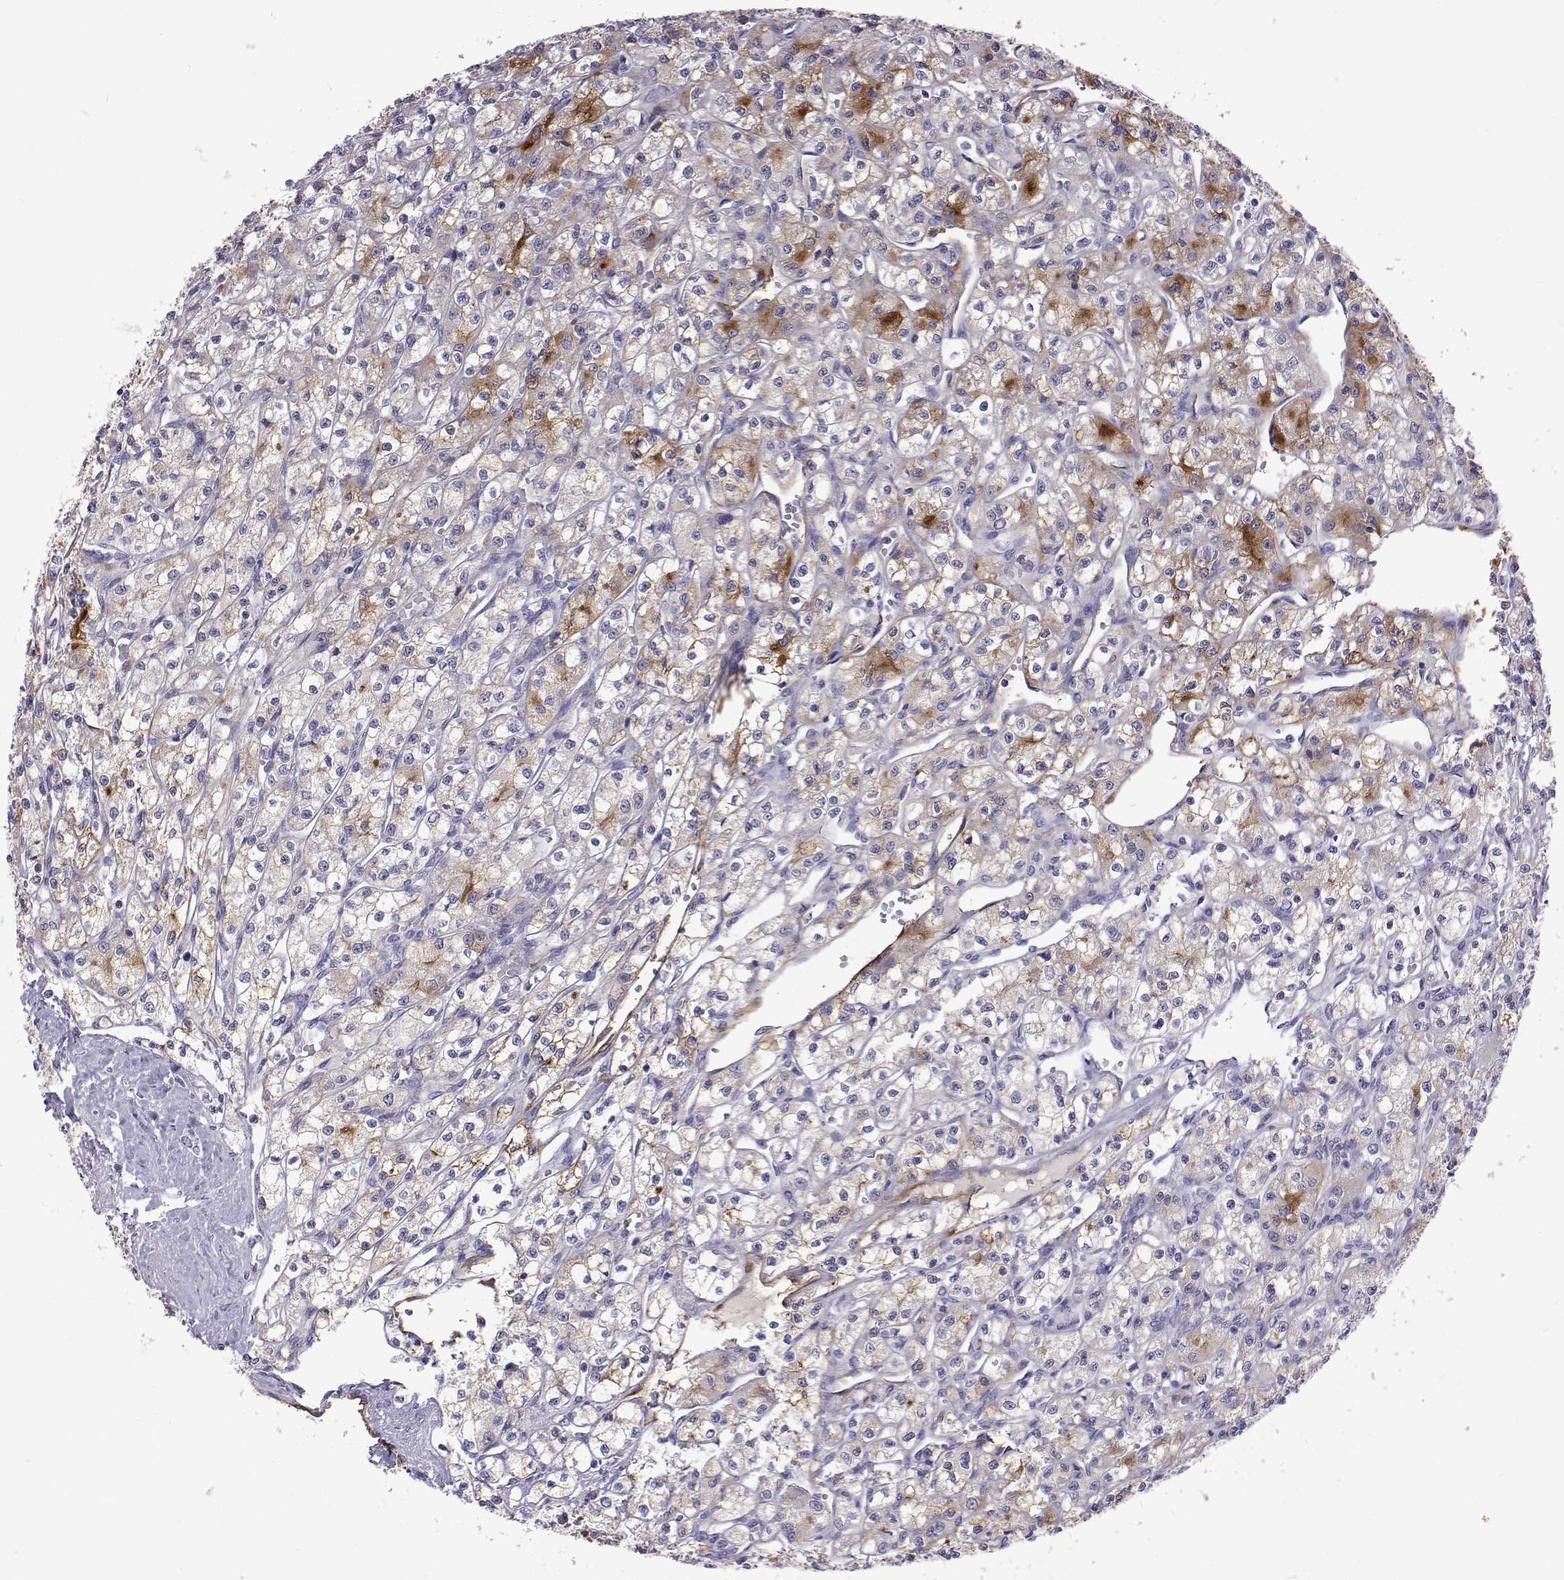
{"staining": {"intensity": "moderate", "quantity": "<25%", "location": "cytoplasmic/membranous"}, "tissue": "renal cancer", "cell_type": "Tumor cells", "image_type": "cancer", "snomed": [{"axis": "morphology", "description": "Adenocarcinoma, NOS"}, {"axis": "topography", "description": "Kidney"}], "caption": "Immunohistochemistry (DAB) staining of human renal cancer (adenocarcinoma) displays moderate cytoplasmic/membranous protein expression in about <25% of tumor cells.", "gene": "NPR3", "patient": {"sex": "female", "age": 70}}